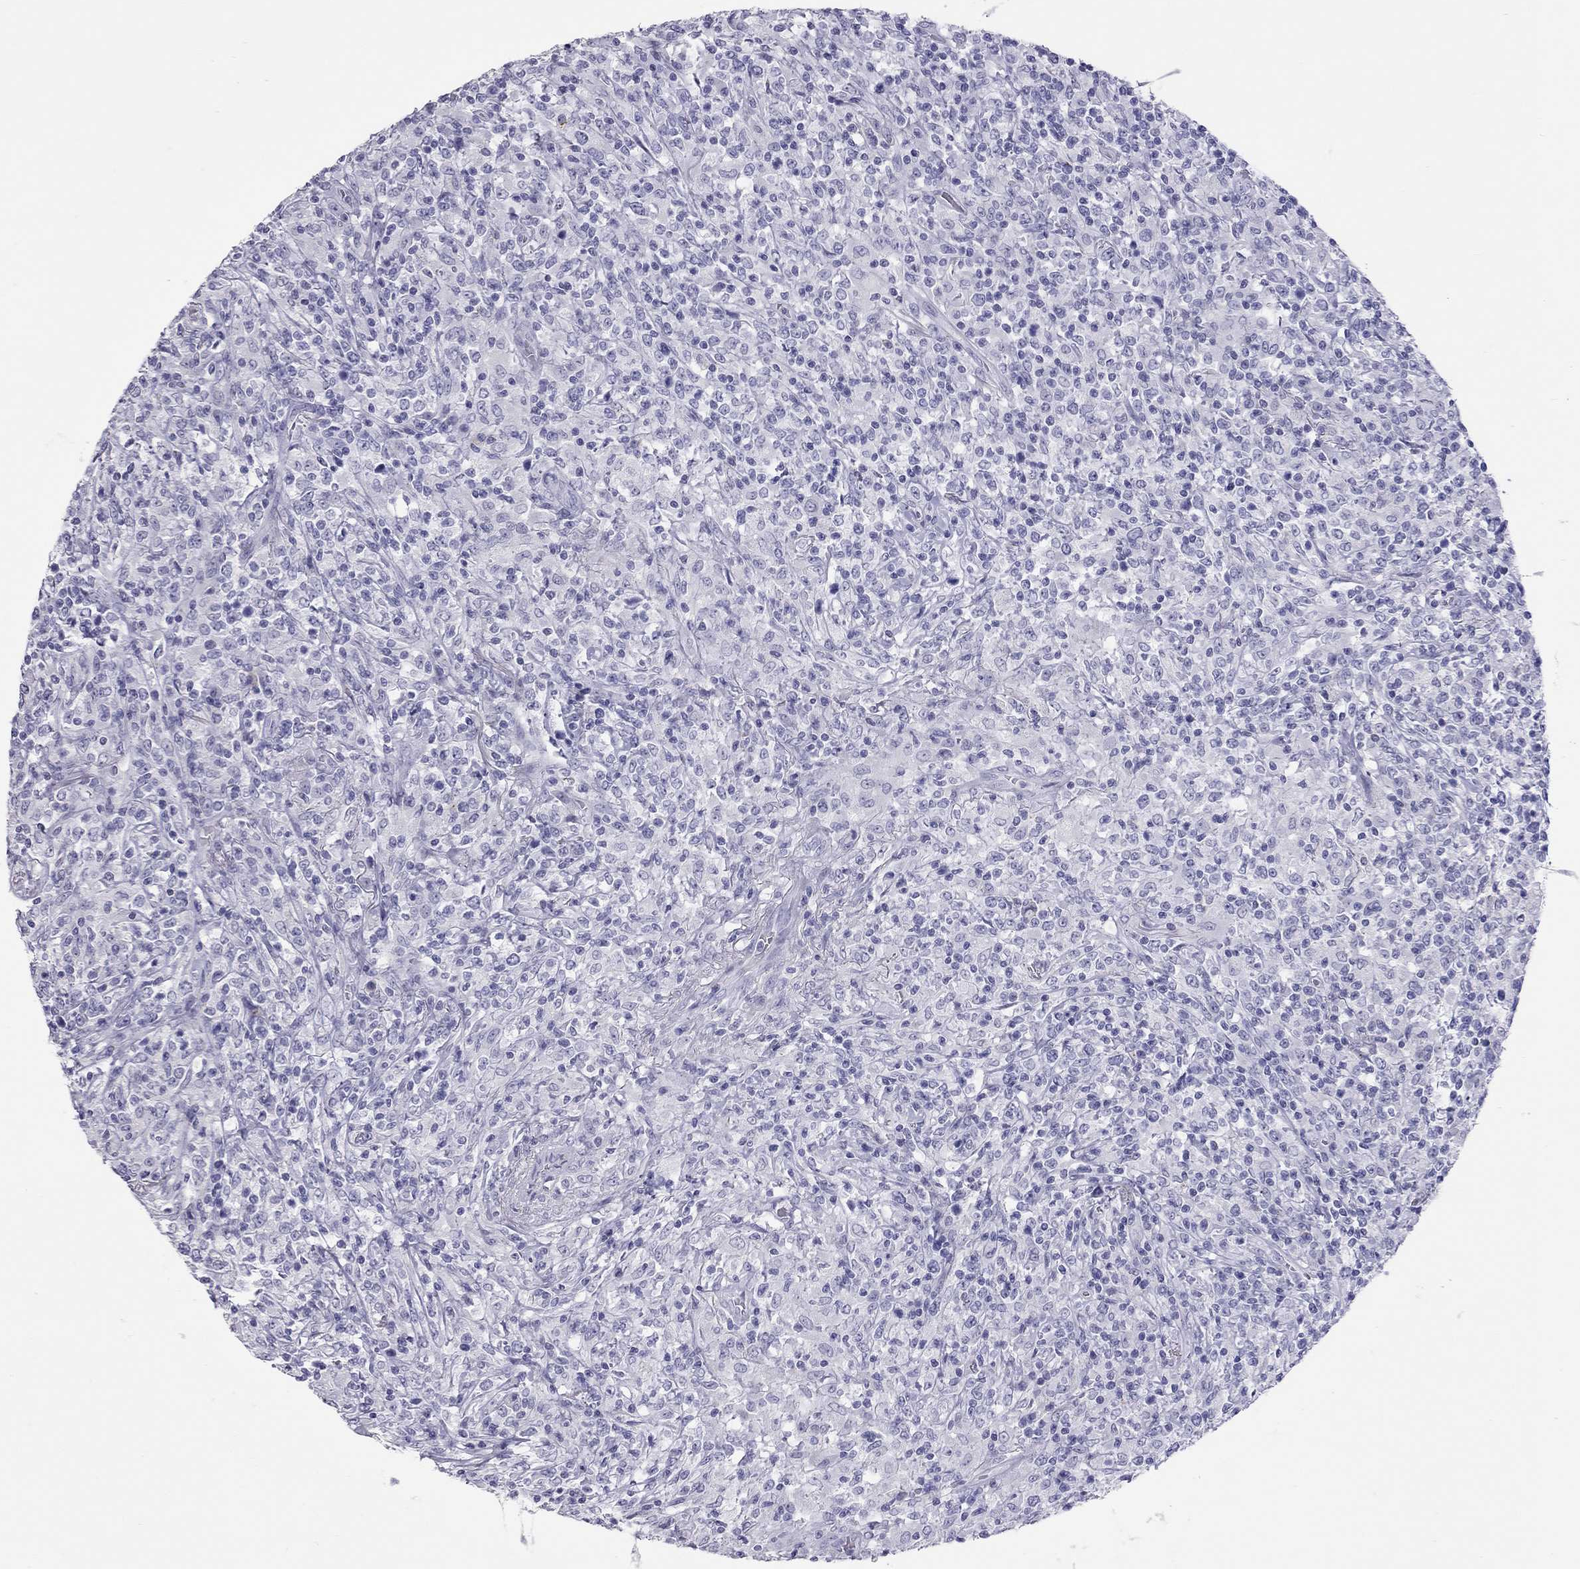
{"staining": {"intensity": "negative", "quantity": "none", "location": "none"}, "tissue": "lymphoma", "cell_type": "Tumor cells", "image_type": "cancer", "snomed": [{"axis": "morphology", "description": "Malignant lymphoma, non-Hodgkin's type, High grade"}, {"axis": "topography", "description": "Lung"}], "caption": "This is an immunohistochemistry (IHC) histopathology image of human malignant lymphoma, non-Hodgkin's type (high-grade). There is no expression in tumor cells.", "gene": "STAG3", "patient": {"sex": "male", "age": 79}}